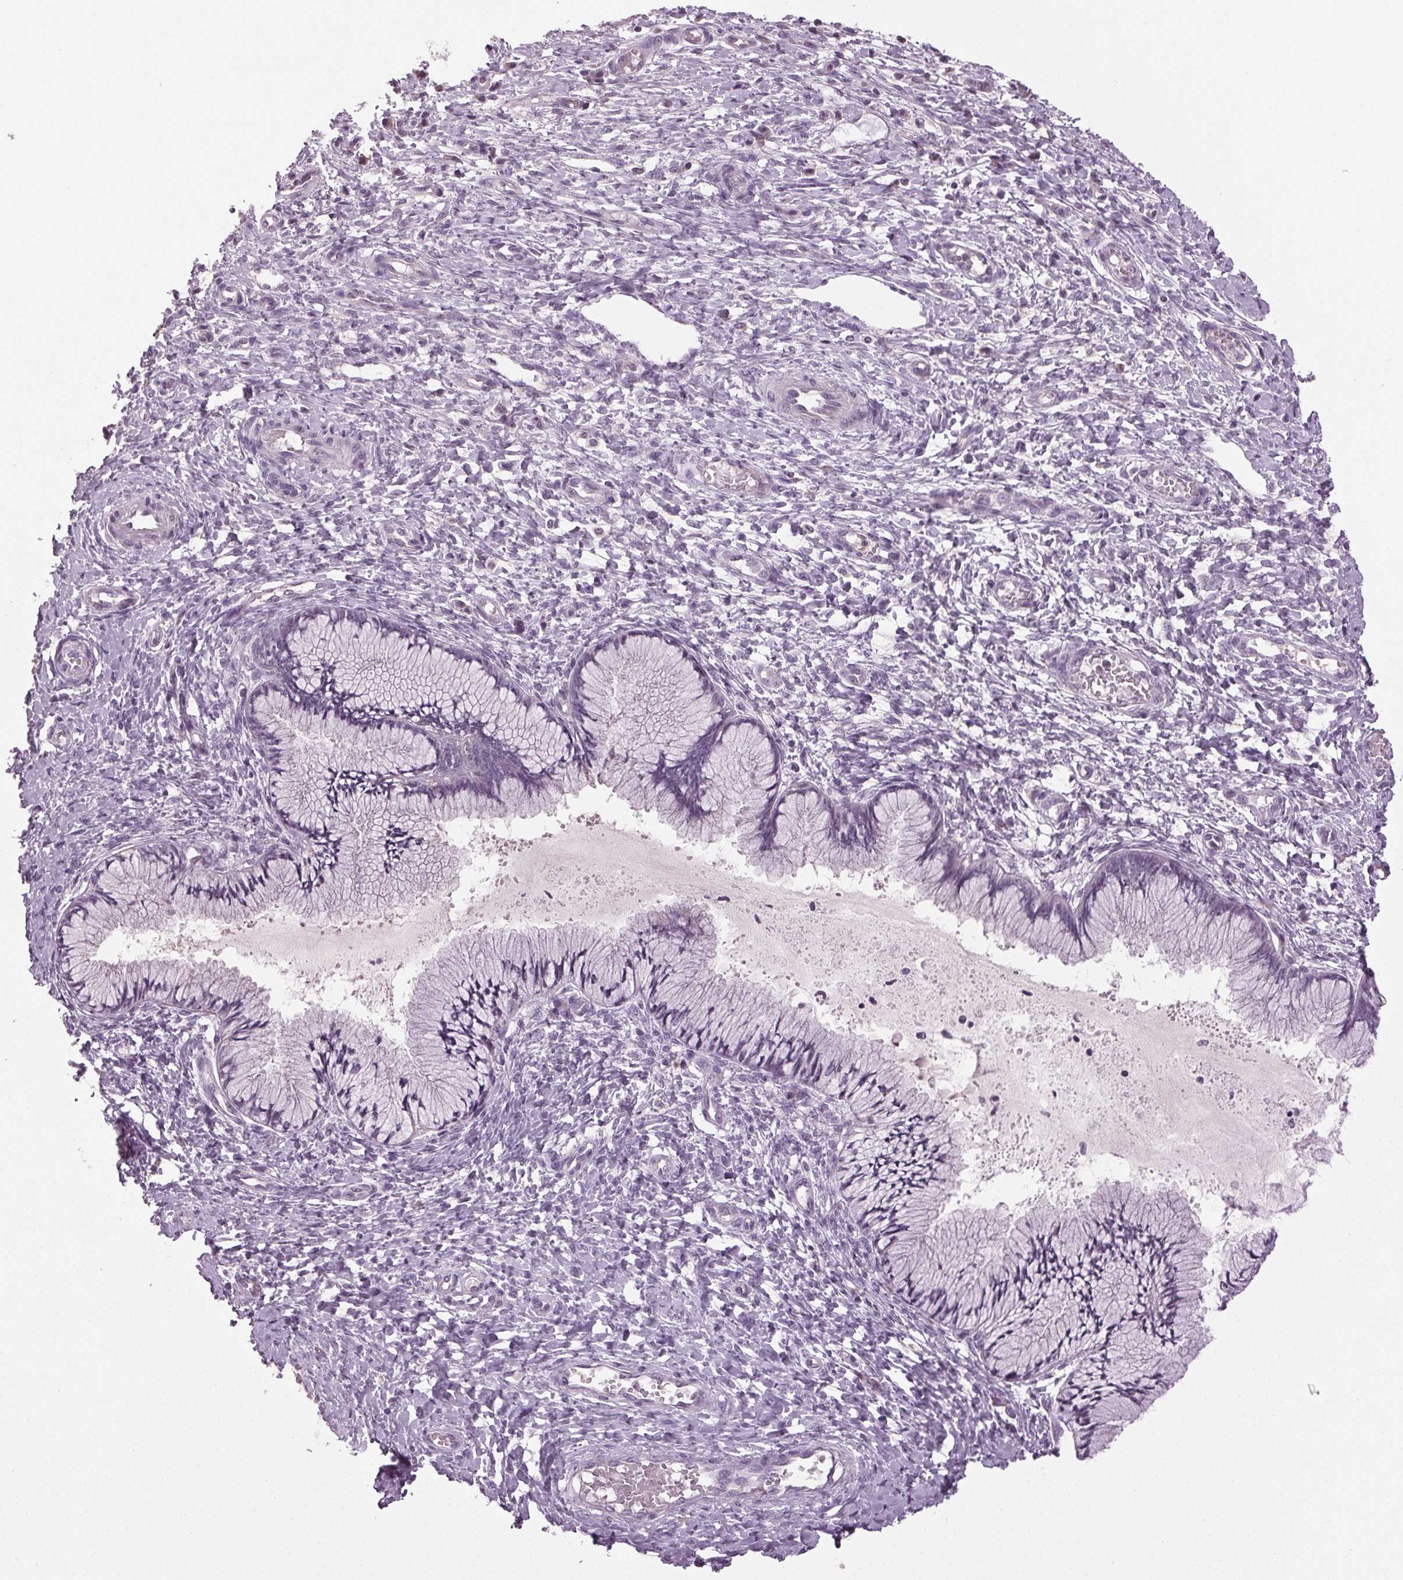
{"staining": {"intensity": "moderate", "quantity": "<25%", "location": "cytoplasmic/membranous"}, "tissue": "cervix", "cell_type": "Glandular cells", "image_type": "normal", "snomed": [{"axis": "morphology", "description": "Normal tissue, NOS"}, {"axis": "topography", "description": "Cervix"}], "caption": "This photomicrograph displays unremarkable cervix stained with IHC to label a protein in brown. The cytoplasmic/membranous of glandular cells show moderate positivity for the protein. Nuclei are counter-stained blue.", "gene": "DNAH12", "patient": {"sex": "female", "age": 37}}